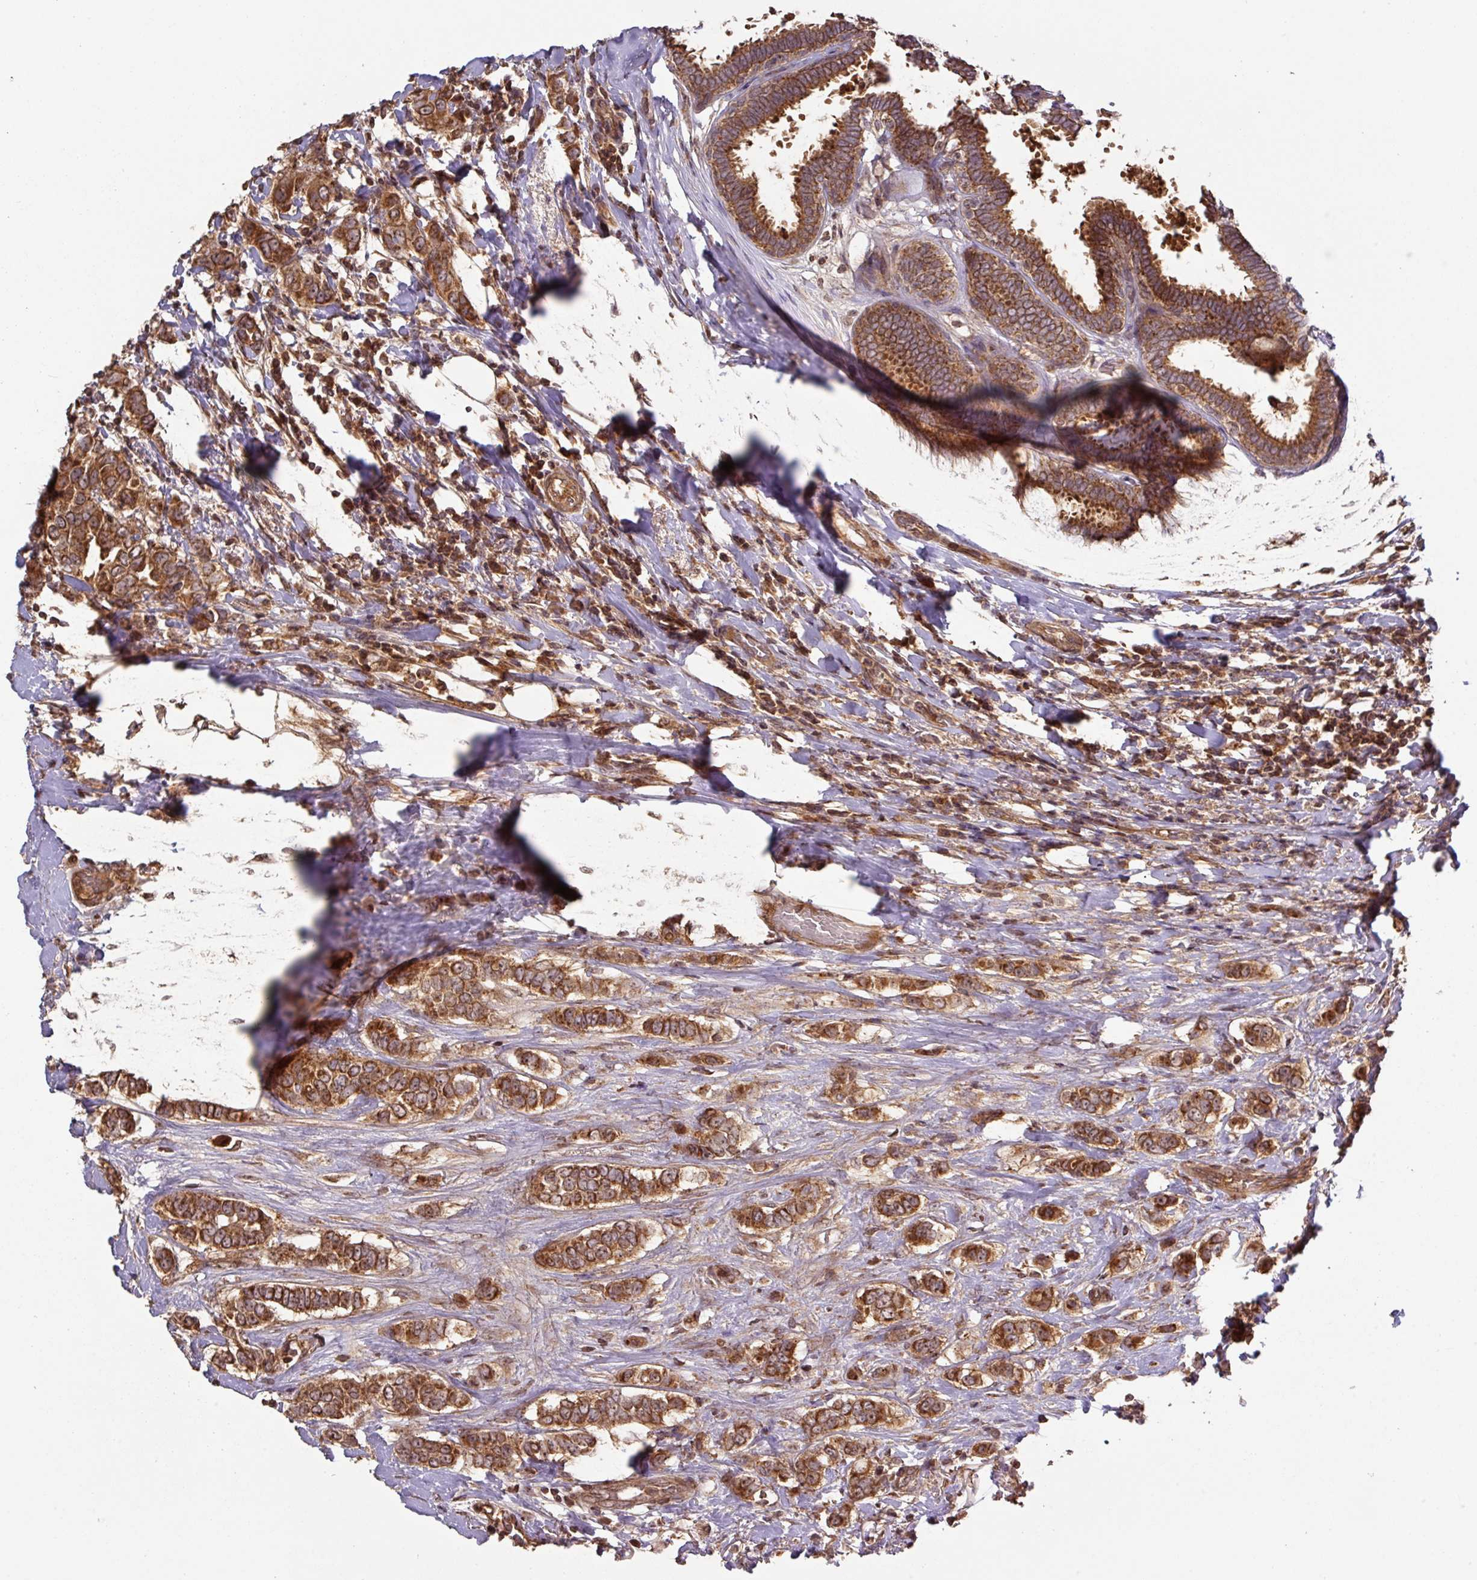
{"staining": {"intensity": "strong", "quantity": ">75%", "location": "cytoplasmic/membranous"}, "tissue": "breast cancer", "cell_type": "Tumor cells", "image_type": "cancer", "snomed": [{"axis": "morphology", "description": "Lobular carcinoma"}, {"axis": "topography", "description": "Breast"}], "caption": "Brown immunohistochemical staining in human breast cancer (lobular carcinoma) shows strong cytoplasmic/membranous staining in approximately >75% of tumor cells.", "gene": "MRRF", "patient": {"sex": "female", "age": 51}}